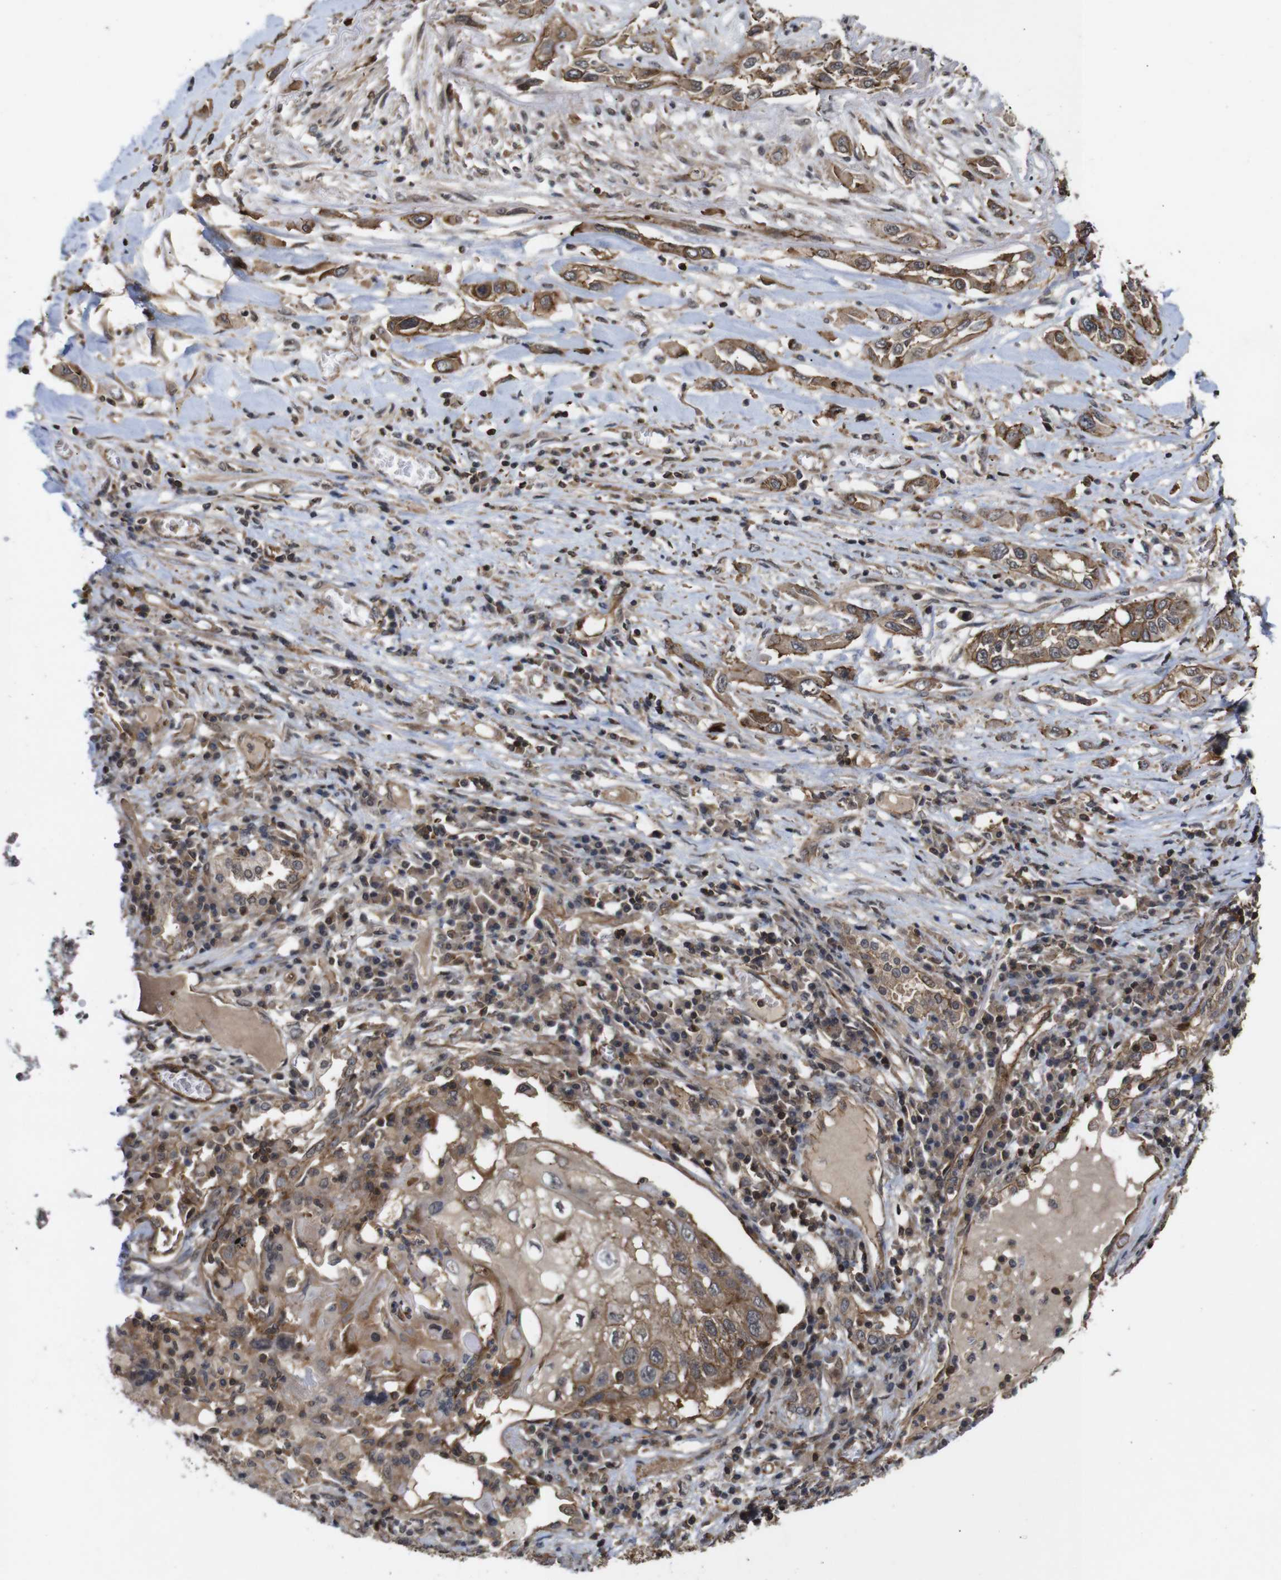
{"staining": {"intensity": "moderate", "quantity": ">75%", "location": "cytoplasmic/membranous"}, "tissue": "lung cancer", "cell_type": "Tumor cells", "image_type": "cancer", "snomed": [{"axis": "morphology", "description": "Squamous cell carcinoma, NOS"}, {"axis": "topography", "description": "Lung"}], "caption": "The immunohistochemical stain labels moderate cytoplasmic/membranous expression in tumor cells of squamous cell carcinoma (lung) tissue.", "gene": "NANOS1", "patient": {"sex": "male", "age": 71}}